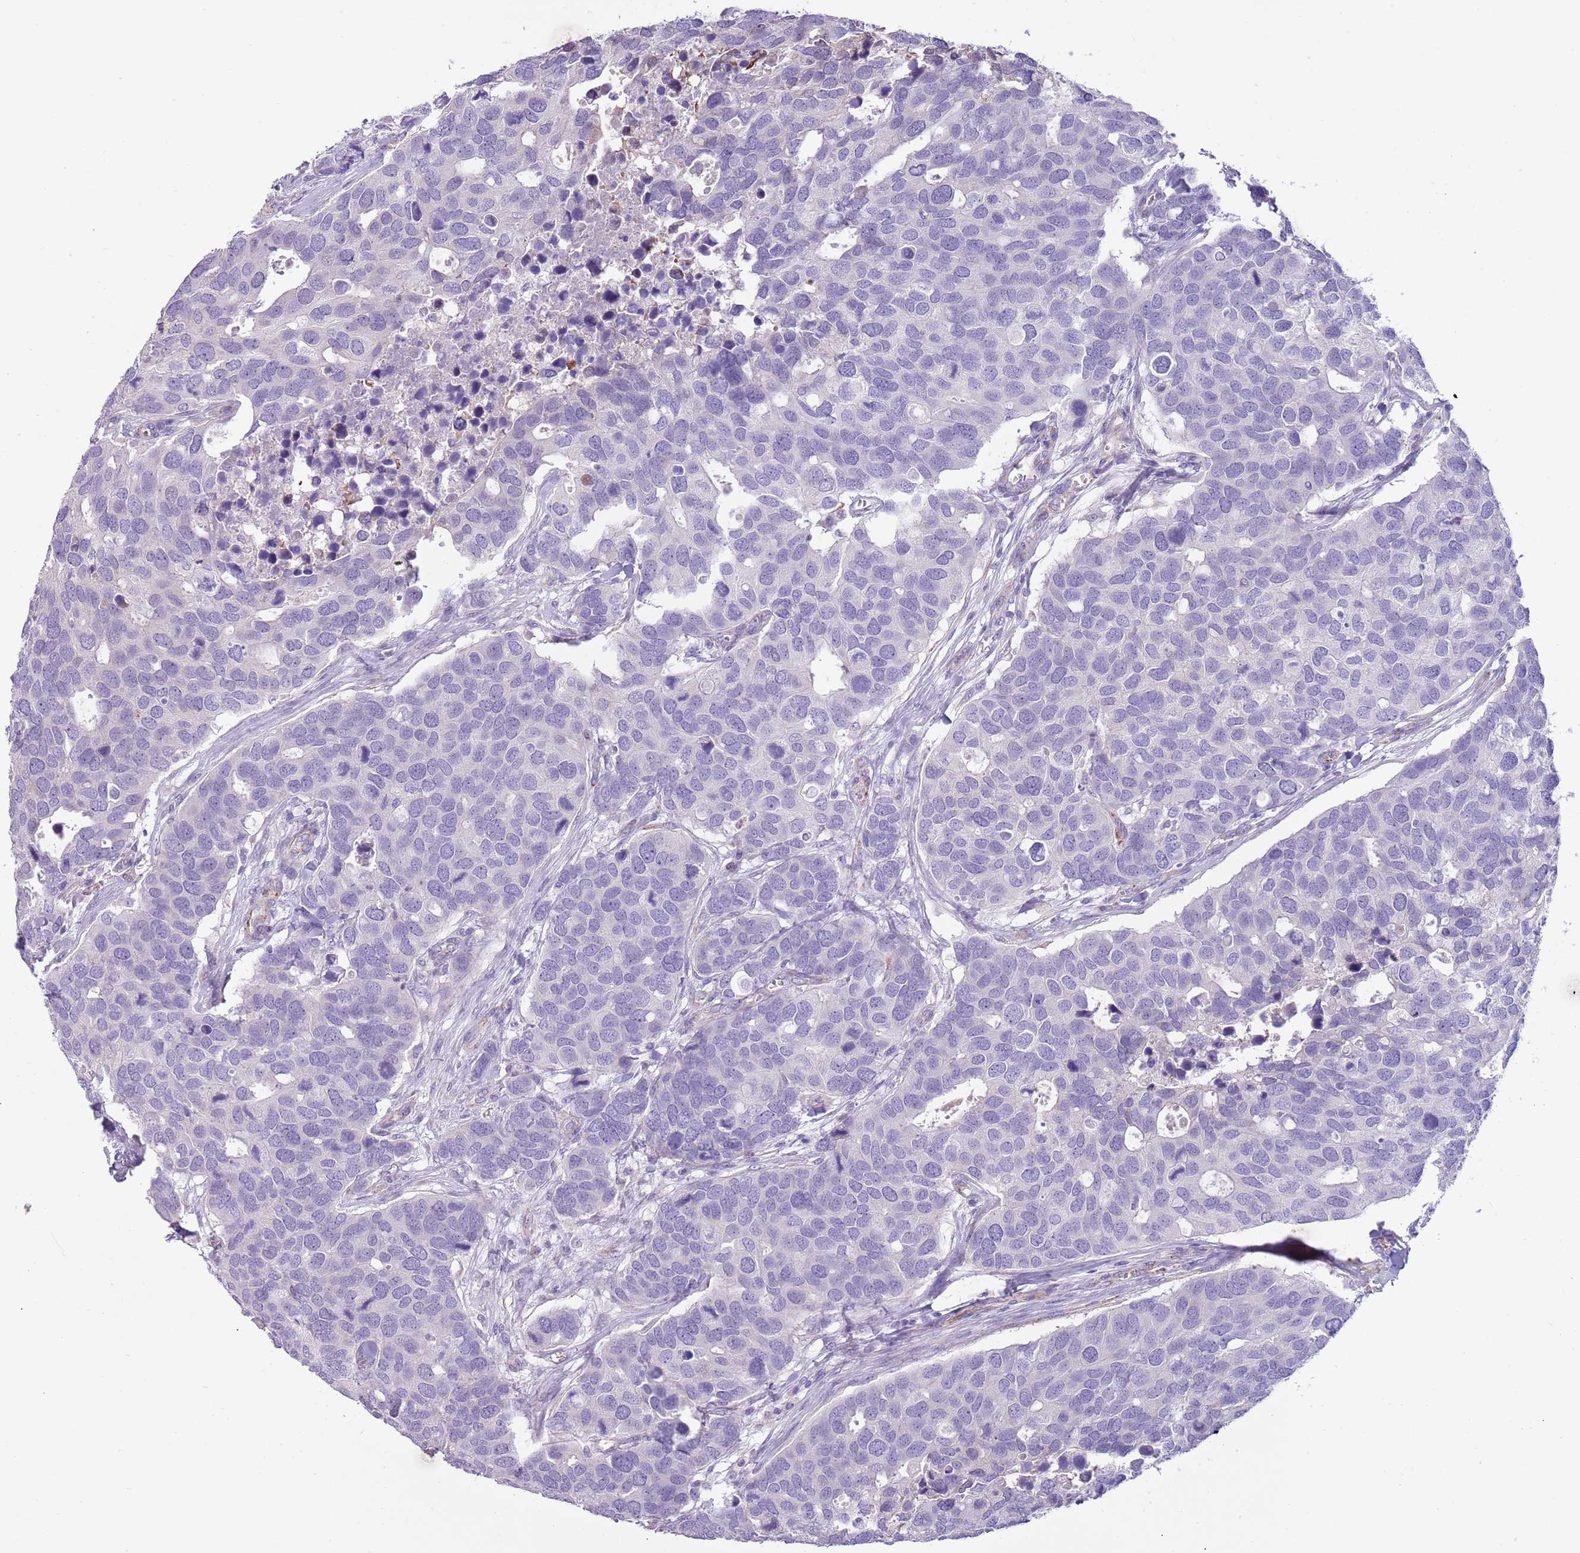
{"staining": {"intensity": "negative", "quantity": "none", "location": "none"}, "tissue": "breast cancer", "cell_type": "Tumor cells", "image_type": "cancer", "snomed": [{"axis": "morphology", "description": "Duct carcinoma"}, {"axis": "topography", "description": "Breast"}], "caption": "DAB immunohistochemical staining of human invasive ductal carcinoma (breast) exhibits no significant positivity in tumor cells. (Immunohistochemistry, brightfield microscopy, high magnification).", "gene": "RNF222", "patient": {"sex": "female", "age": 83}}